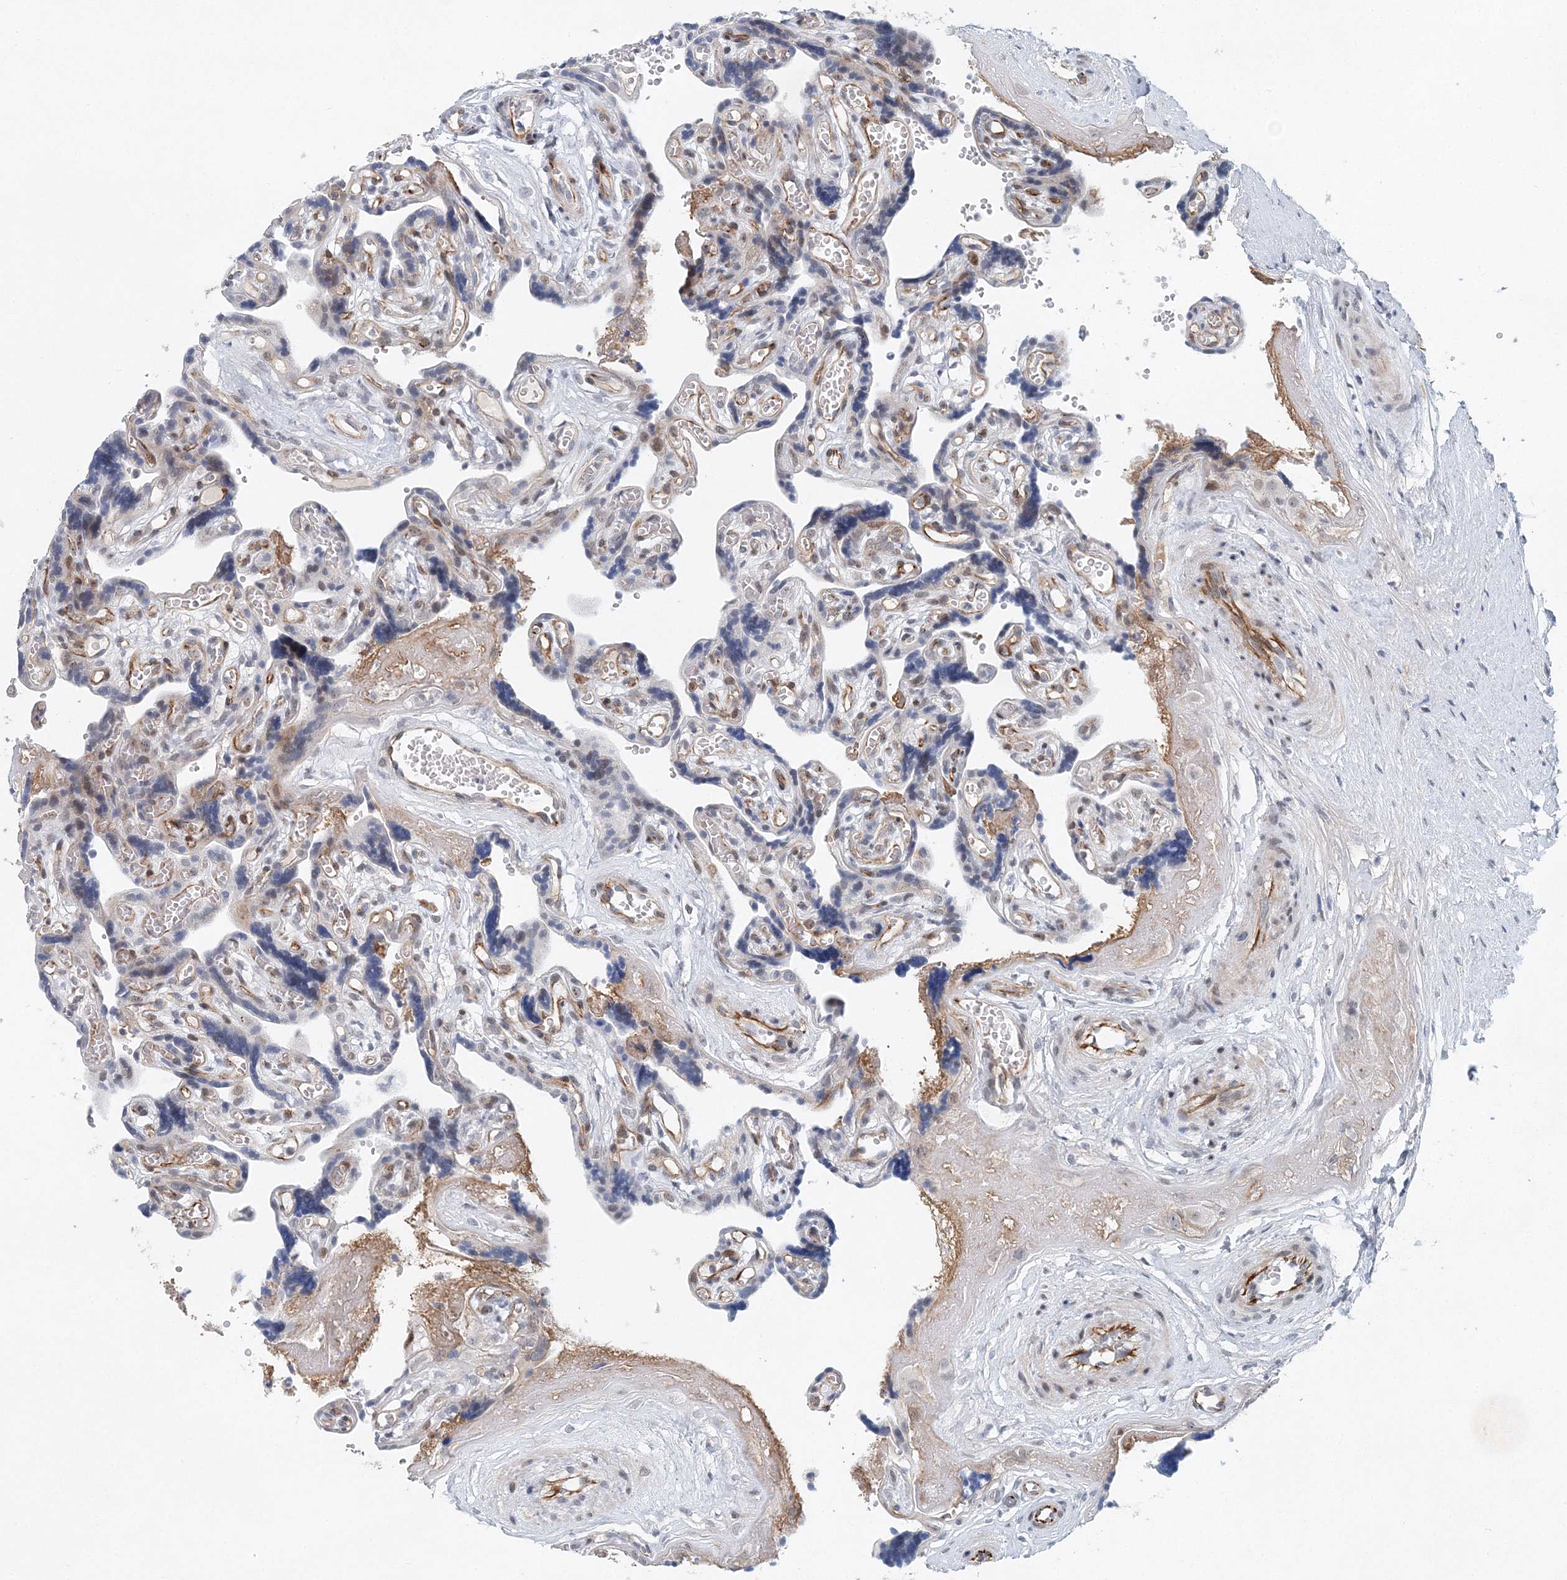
{"staining": {"intensity": "weak", "quantity": "<25%", "location": "nuclear"}, "tissue": "placenta", "cell_type": "Trophoblastic cells", "image_type": "normal", "snomed": [{"axis": "morphology", "description": "Normal tissue, NOS"}, {"axis": "topography", "description": "Placenta"}], "caption": "The photomicrograph shows no significant positivity in trophoblastic cells of placenta.", "gene": "UIMC1", "patient": {"sex": "female", "age": 30}}